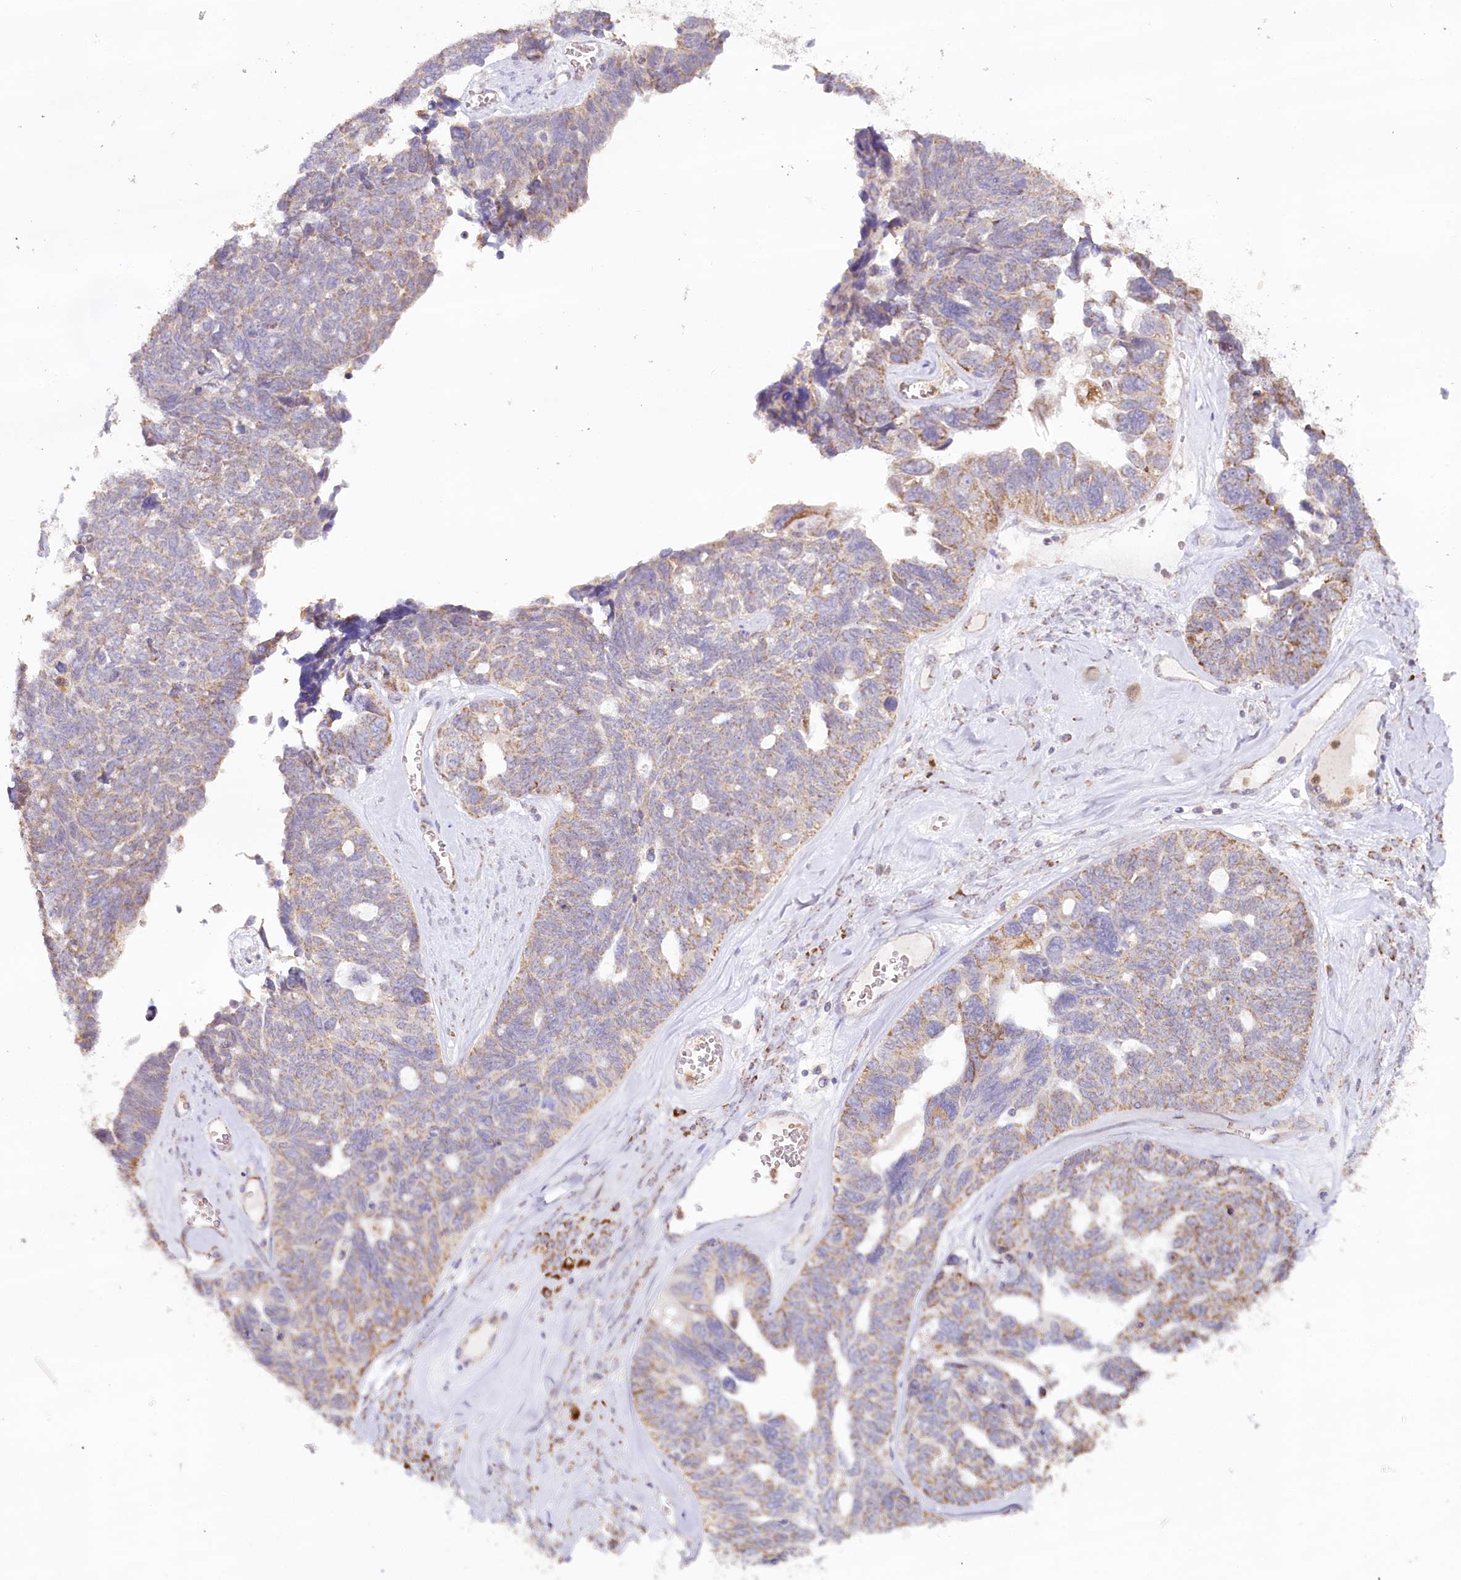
{"staining": {"intensity": "weak", "quantity": "25%-75%", "location": "cytoplasmic/membranous"}, "tissue": "ovarian cancer", "cell_type": "Tumor cells", "image_type": "cancer", "snomed": [{"axis": "morphology", "description": "Cystadenocarcinoma, serous, NOS"}, {"axis": "topography", "description": "Ovary"}], "caption": "IHC (DAB (3,3'-diaminobenzidine)) staining of ovarian cancer exhibits weak cytoplasmic/membranous protein positivity in about 25%-75% of tumor cells. (DAB IHC, brown staining for protein, blue staining for nuclei).", "gene": "MMP25", "patient": {"sex": "female", "age": 79}}